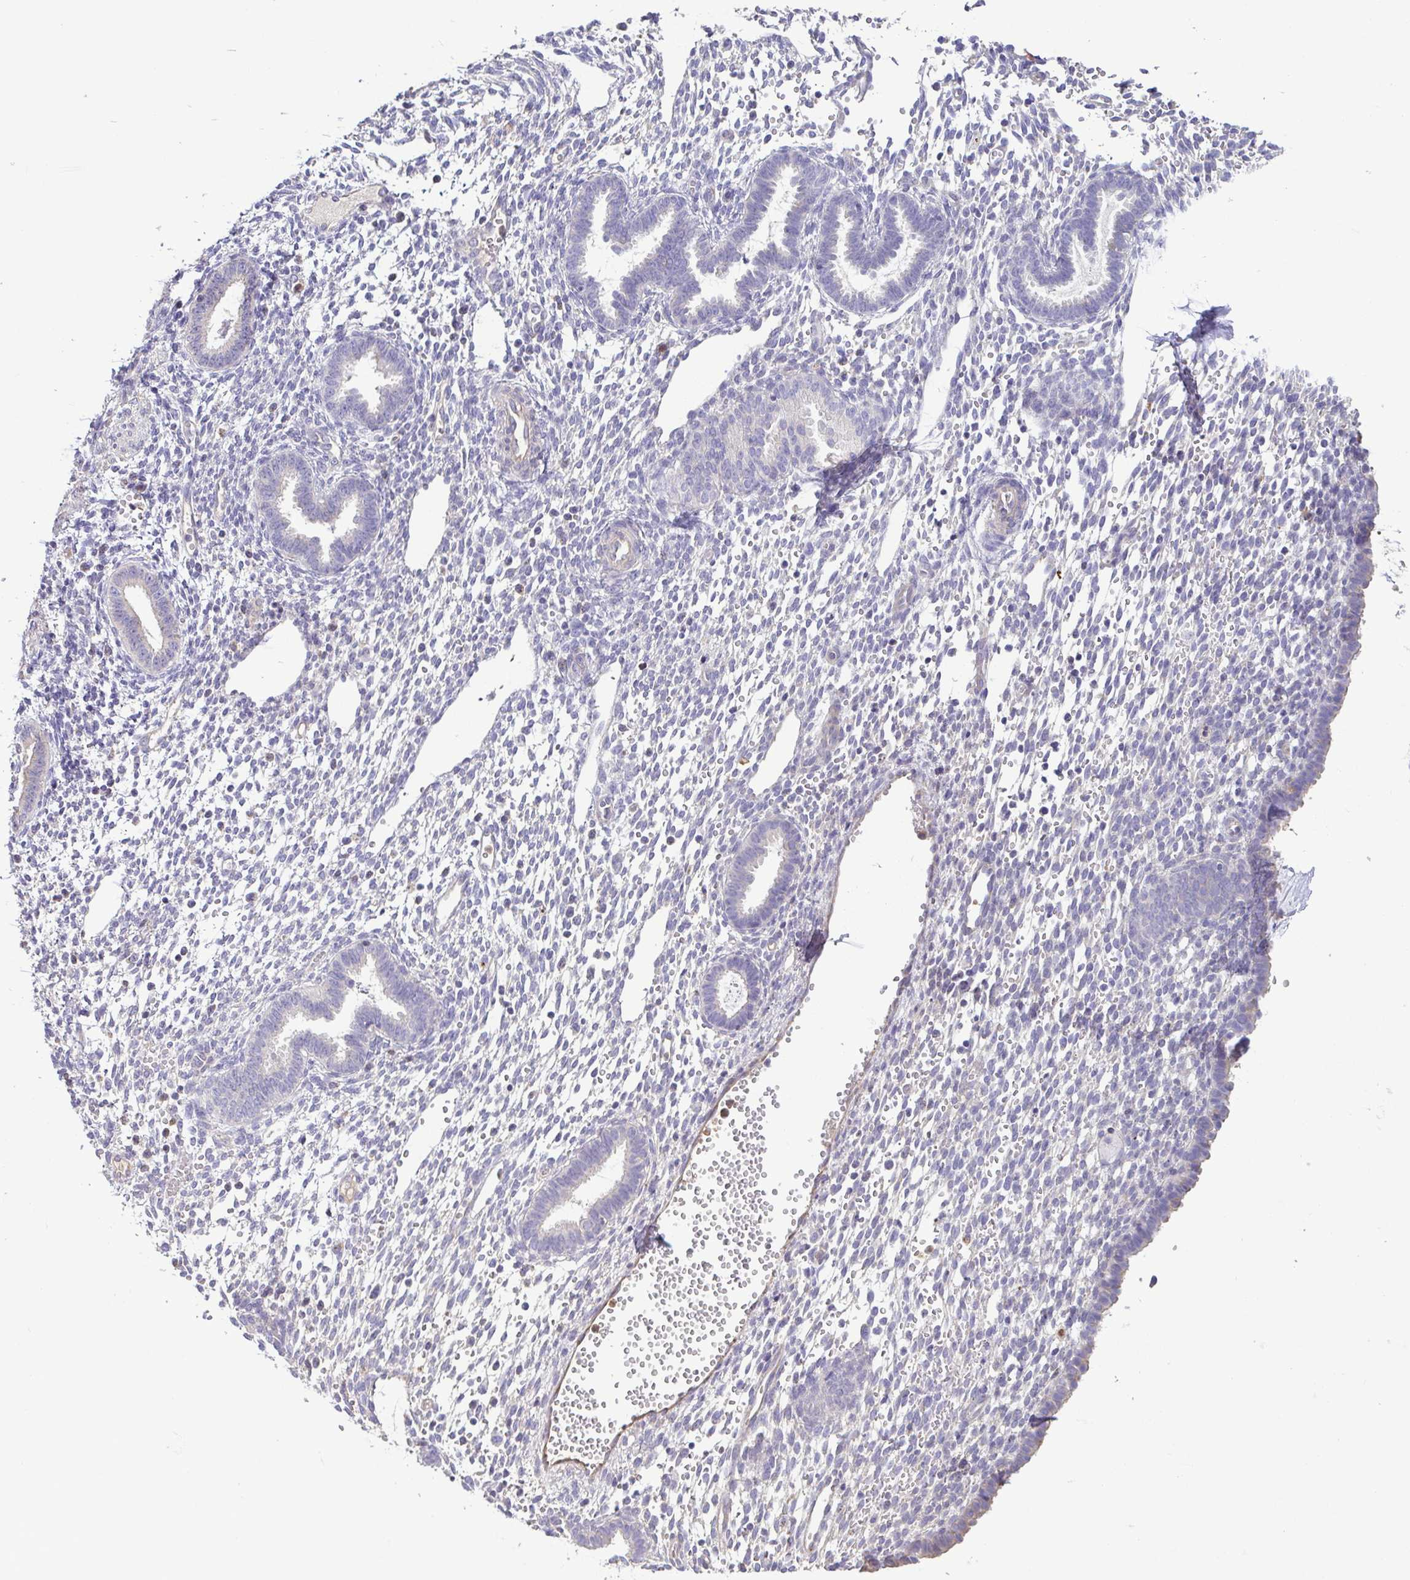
{"staining": {"intensity": "negative", "quantity": "none", "location": "none"}, "tissue": "endometrium", "cell_type": "Cells in endometrial stroma", "image_type": "normal", "snomed": [{"axis": "morphology", "description": "Normal tissue, NOS"}, {"axis": "topography", "description": "Endometrium"}], "caption": "IHC image of unremarkable endometrium stained for a protein (brown), which demonstrates no expression in cells in endometrial stroma.", "gene": "MYL10", "patient": {"sex": "female", "age": 36}}